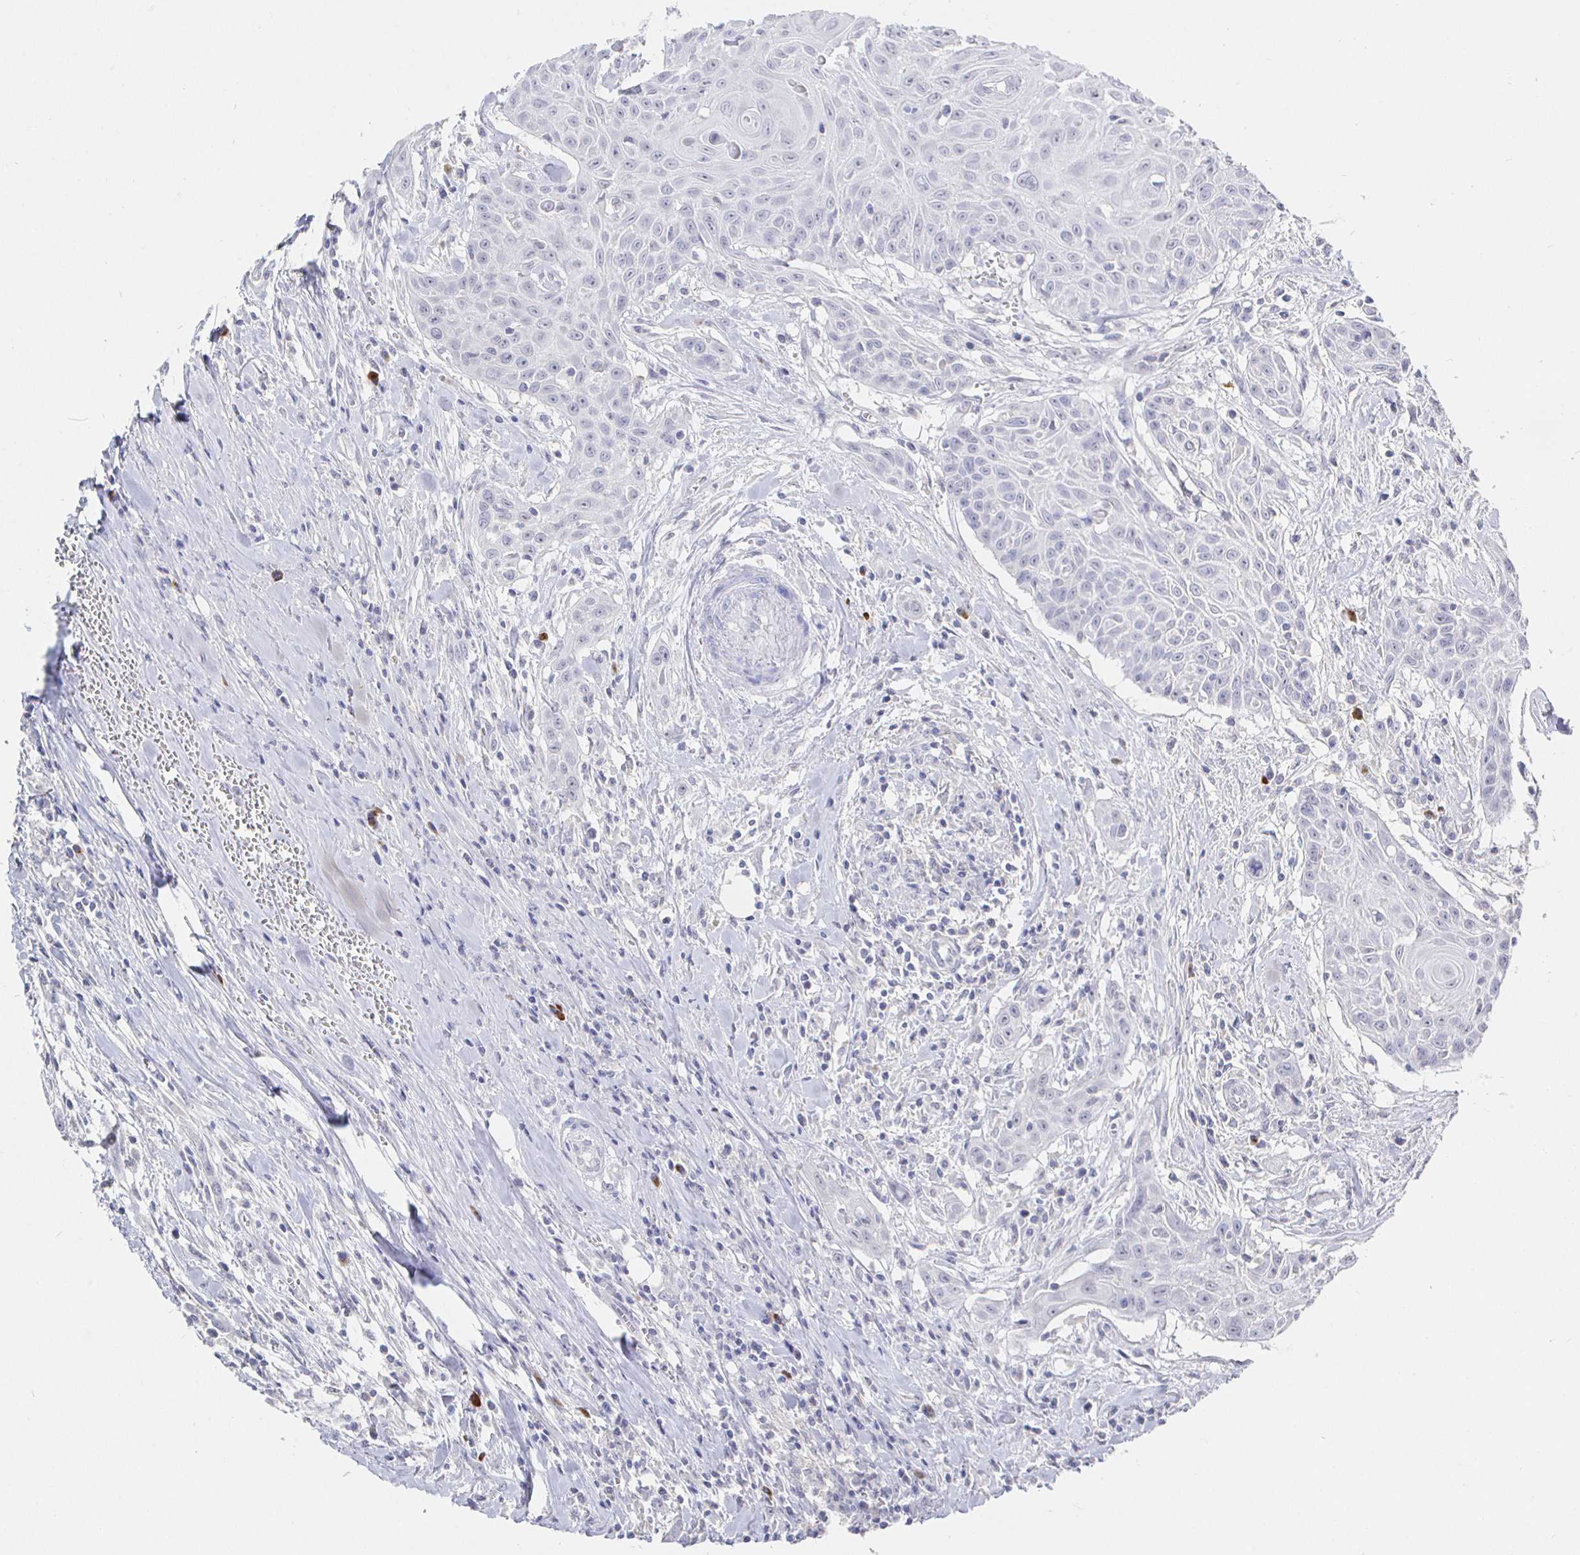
{"staining": {"intensity": "negative", "quantity": "none", "location": "none"}, "tissue": "head and neck cancer", "cell_type": "Tumor cells", "image_type": "cancer", "snomed": [{"axis": "morphology", "description": "Squamous cell carcinoma, NOS"}, {"axis": "topography", "description": "Lymph node"}, {"axis": "topography", "description": "Salivary gland"}, {"axis": "topography", "description": "Head-Neck"}], "caption": "Tumor cells are negative for protein expression in human head and neck cancer. Brightfield microscopy of immunohistochemistry (IHC) stained with DAB (brown) and hematoxylin (blue), captured at high magnification.", "gene": "LRRC23", "patient": {"sex": "female", "age": 74}}